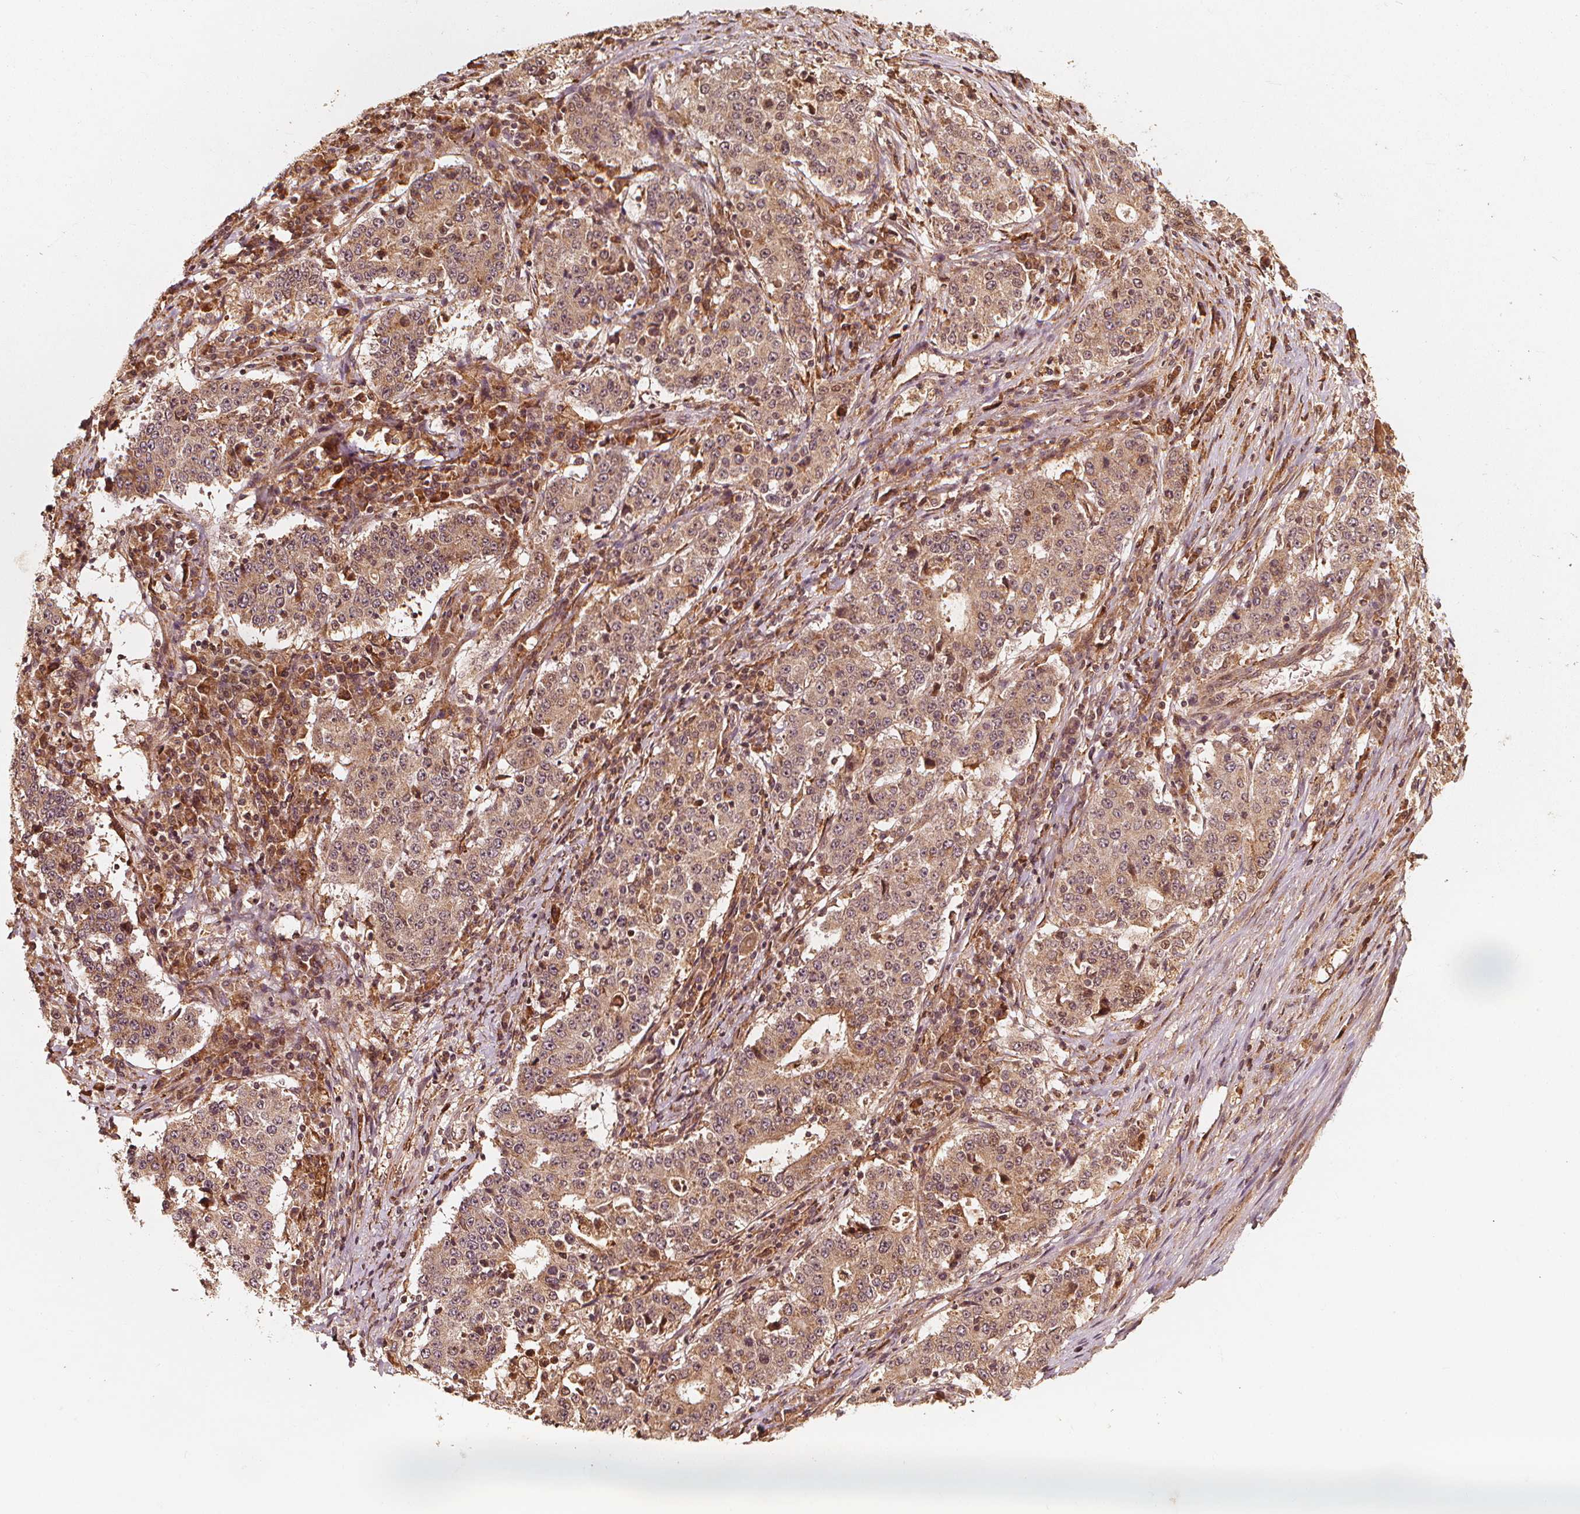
{"staining": {"intensity": "weak", "quantity": ">75%", "location": "cytoplasmic/membranous"}, "tissue": "stomach cancer", "cell_type": "Tumor cells", "image_type": "cancer", "snomed": [{"axis": "morphology", "description": "Adenocarcinoma, NOS"}, {"axis": "topography", "description": "Stomach"}], "caption": "Adenocarcinoma (stomach) stained with immunohistochemistry shows weak cytoplasmic/membranous positivity in approximately >75% of tumor cells. (Stains: DAB (3,3'-diaminobenzidine) in brown, nuclei in blue, Microscopy: brightfield microscopy at high magnification).", "gene": "NPC1", "patient": {"sex": "male", "age": 59}}